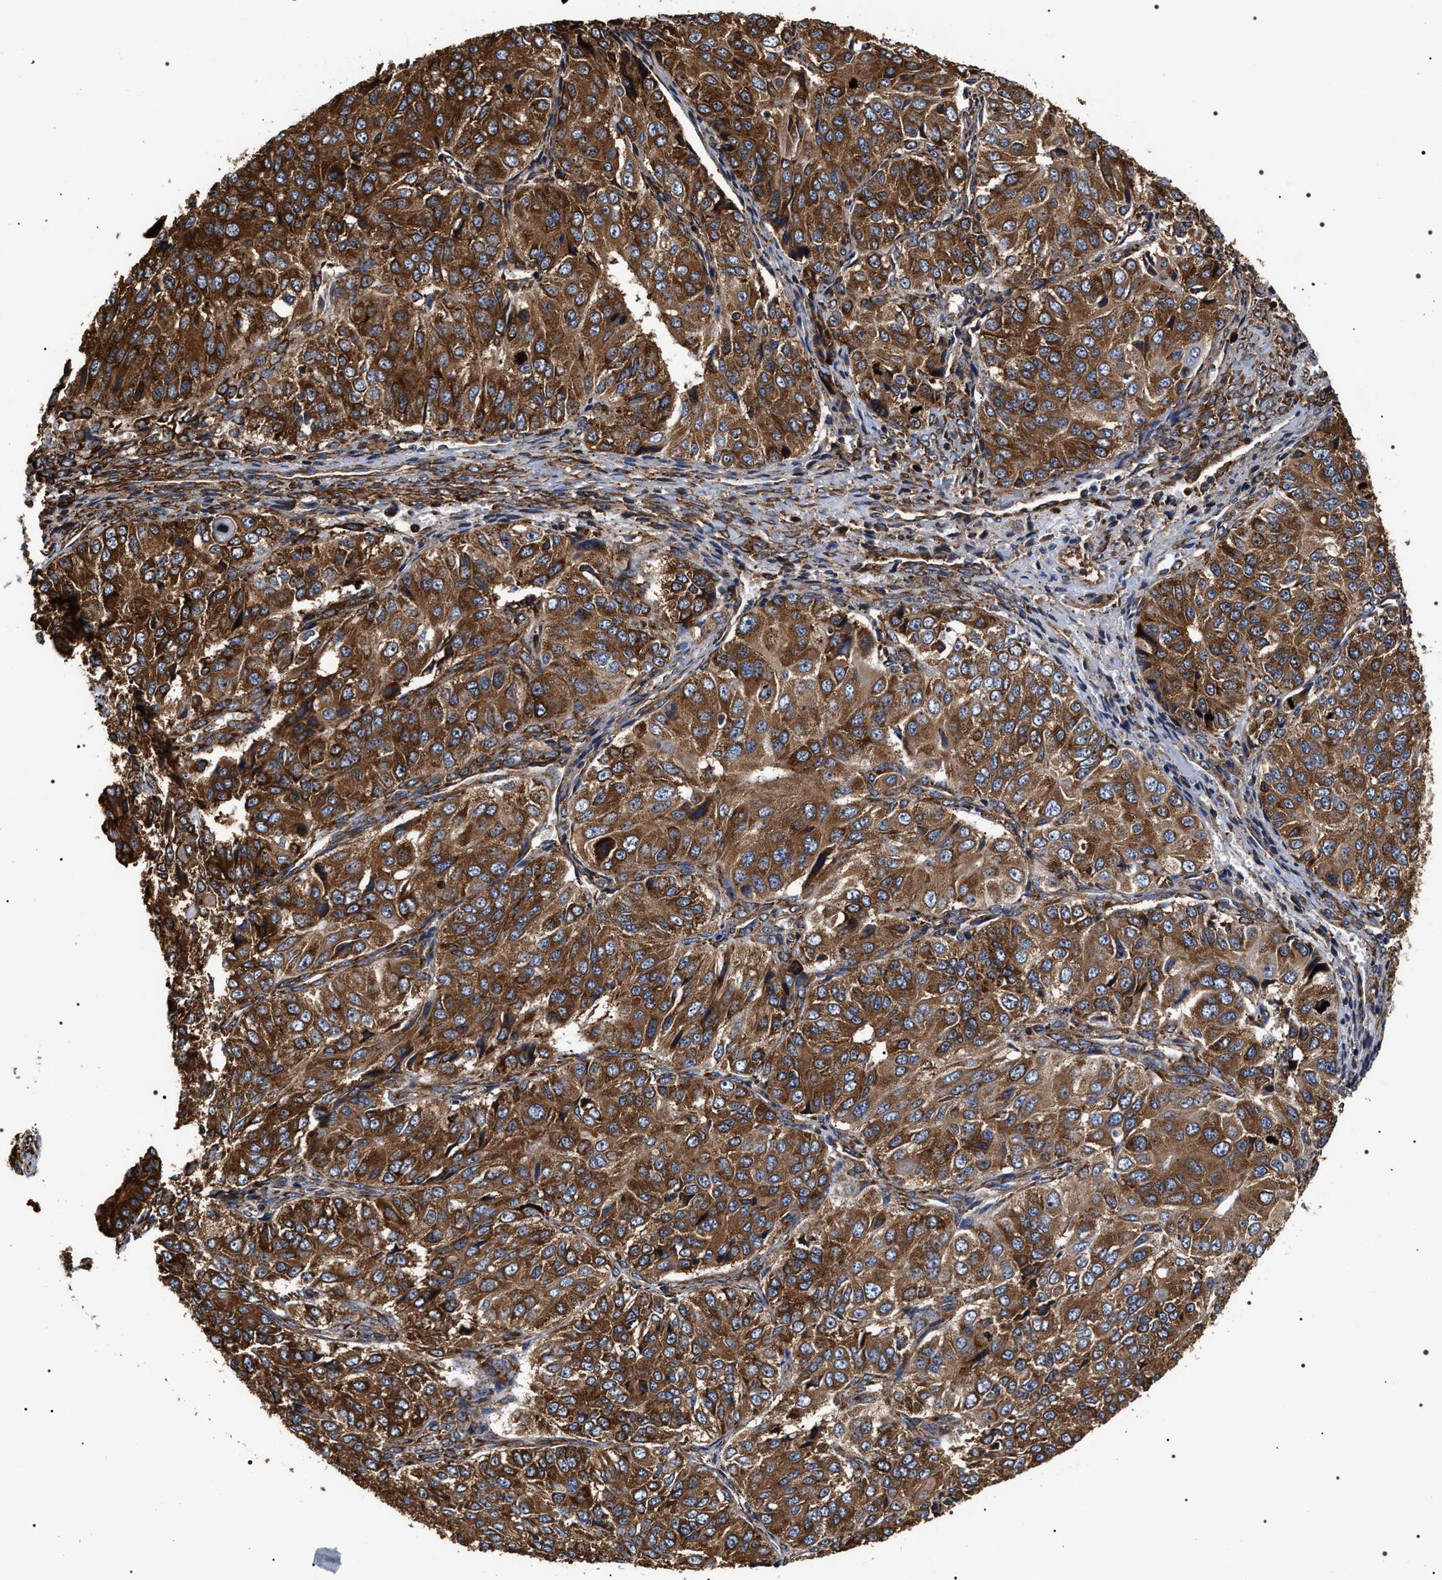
{"staining": {"intensity": "strong", "quantity": ">75%", "location": "cytoplasmic/membranous"}, "tissue": "ovarian cancer", "cell_type": "Tumor cells", "image_type": "cancer", "snomed": [{"axis": "morphology", "description": "Carcinoma, endometroid"}, {"axis": "topography", "description": "Ovary"}], "caption": "Protein staining of ovarian cancer tissue demonstrates strong cytoplasmic/membranous positivity in about >75% of tumor cells. (Brightfield microscopy of DAB IHC at high magnification).", "gene": "SERBP1", "patient": {"sex": "female", "age": 51}}